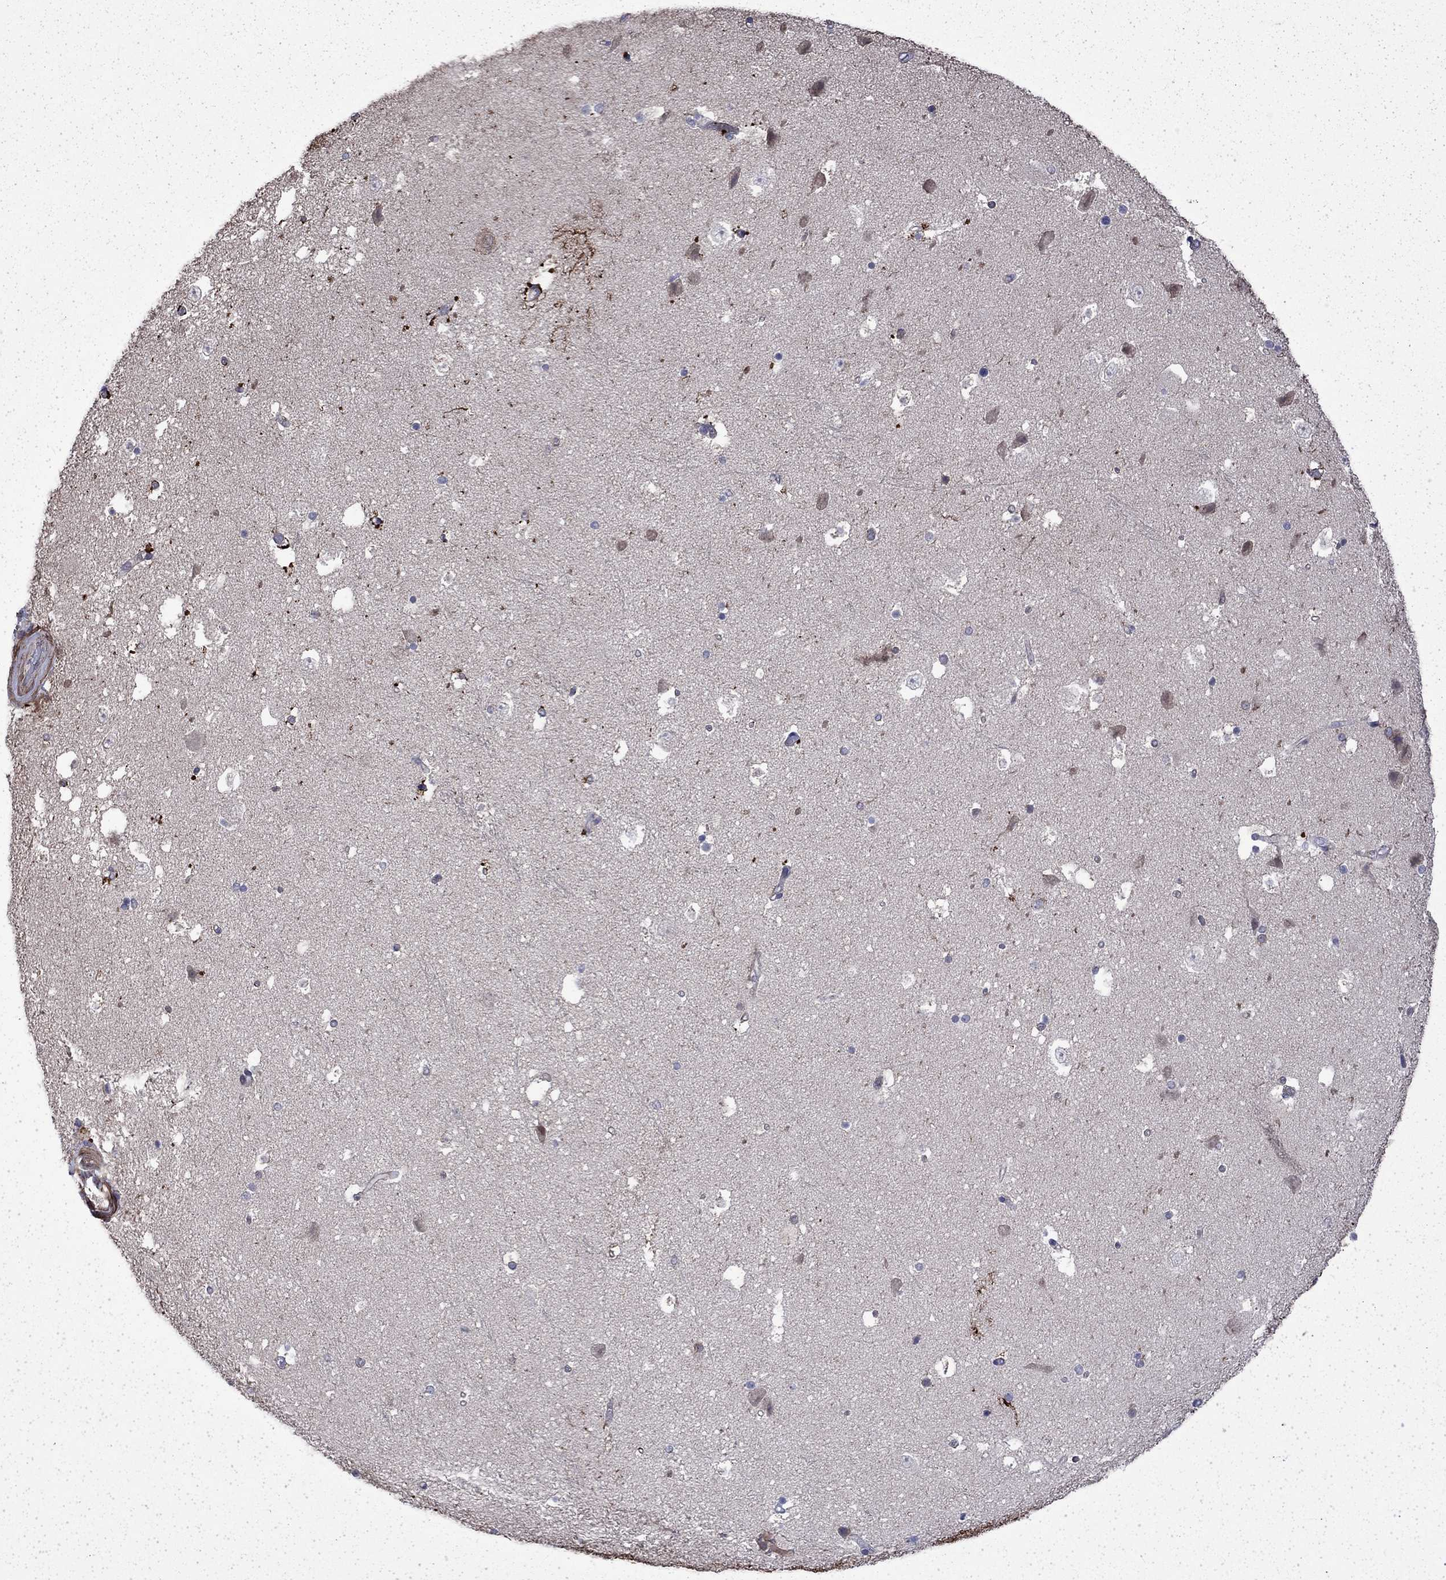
{"staining": {"intensity": "strong", "quantity": "<25%", "location": "cytoplasmic/membranous"}, "tissue": "hippocampus", "cell_type": "Glial cells", "image_type": "normal", "snomed": [{"axis": "morphology", "description": "Normal tissue, NOS"}, {"axis": "topography", "description": "Hippocampus"}], "caption": "Hippocampus stained for a protein demonstrates strong cytoplasmic/membranous positivity in glial cells. (brown staining indicates protein expression, while blue staining denotes nuclei).", "gene": "DTNA", "patient": {"sex": "male", "age": 51}}